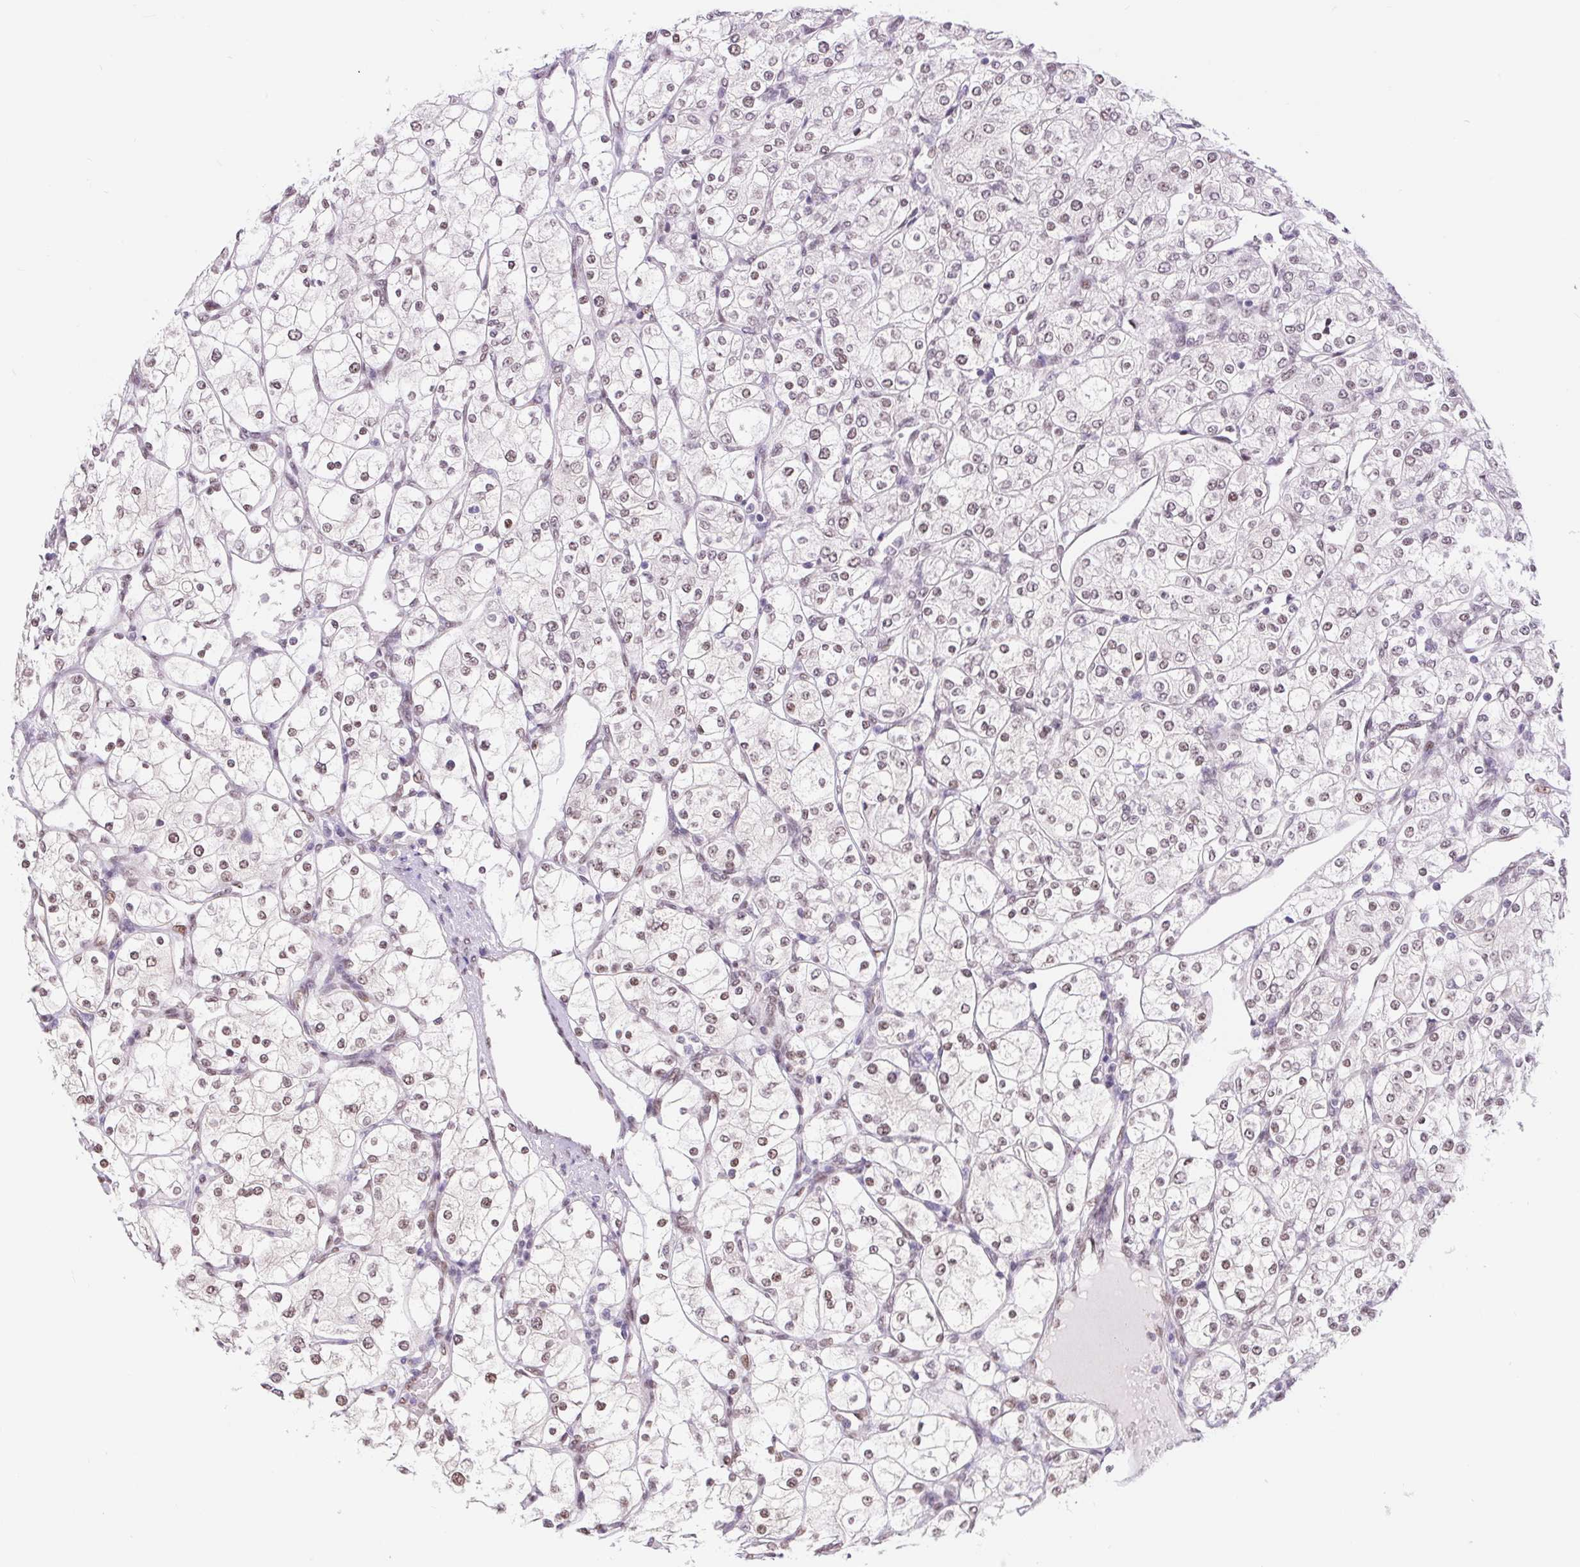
{"staining": {"intensity": "weak", "quantity": "25%-75%", "location": "nuclear"}, "tissue": "renal cancer", "cell_type": "Tumor cells", "image_type": "cancer", "snomed": [{"axis": "morphology", "description": "Adenocarcinoma, NOS"}, {"axis": "topography", "description": "Kidney"}], "caption": "Renal cancer stained with immunohistochemistry exhibits weak nuclear staining in approximately 25%-75% of tumor cells. Immunohistochemistry (ihc) stains the protein of interest in brown and the nuclei are stained blue.", "gene": "CAND1", "patient": {"sex": "male", "age": 80}}